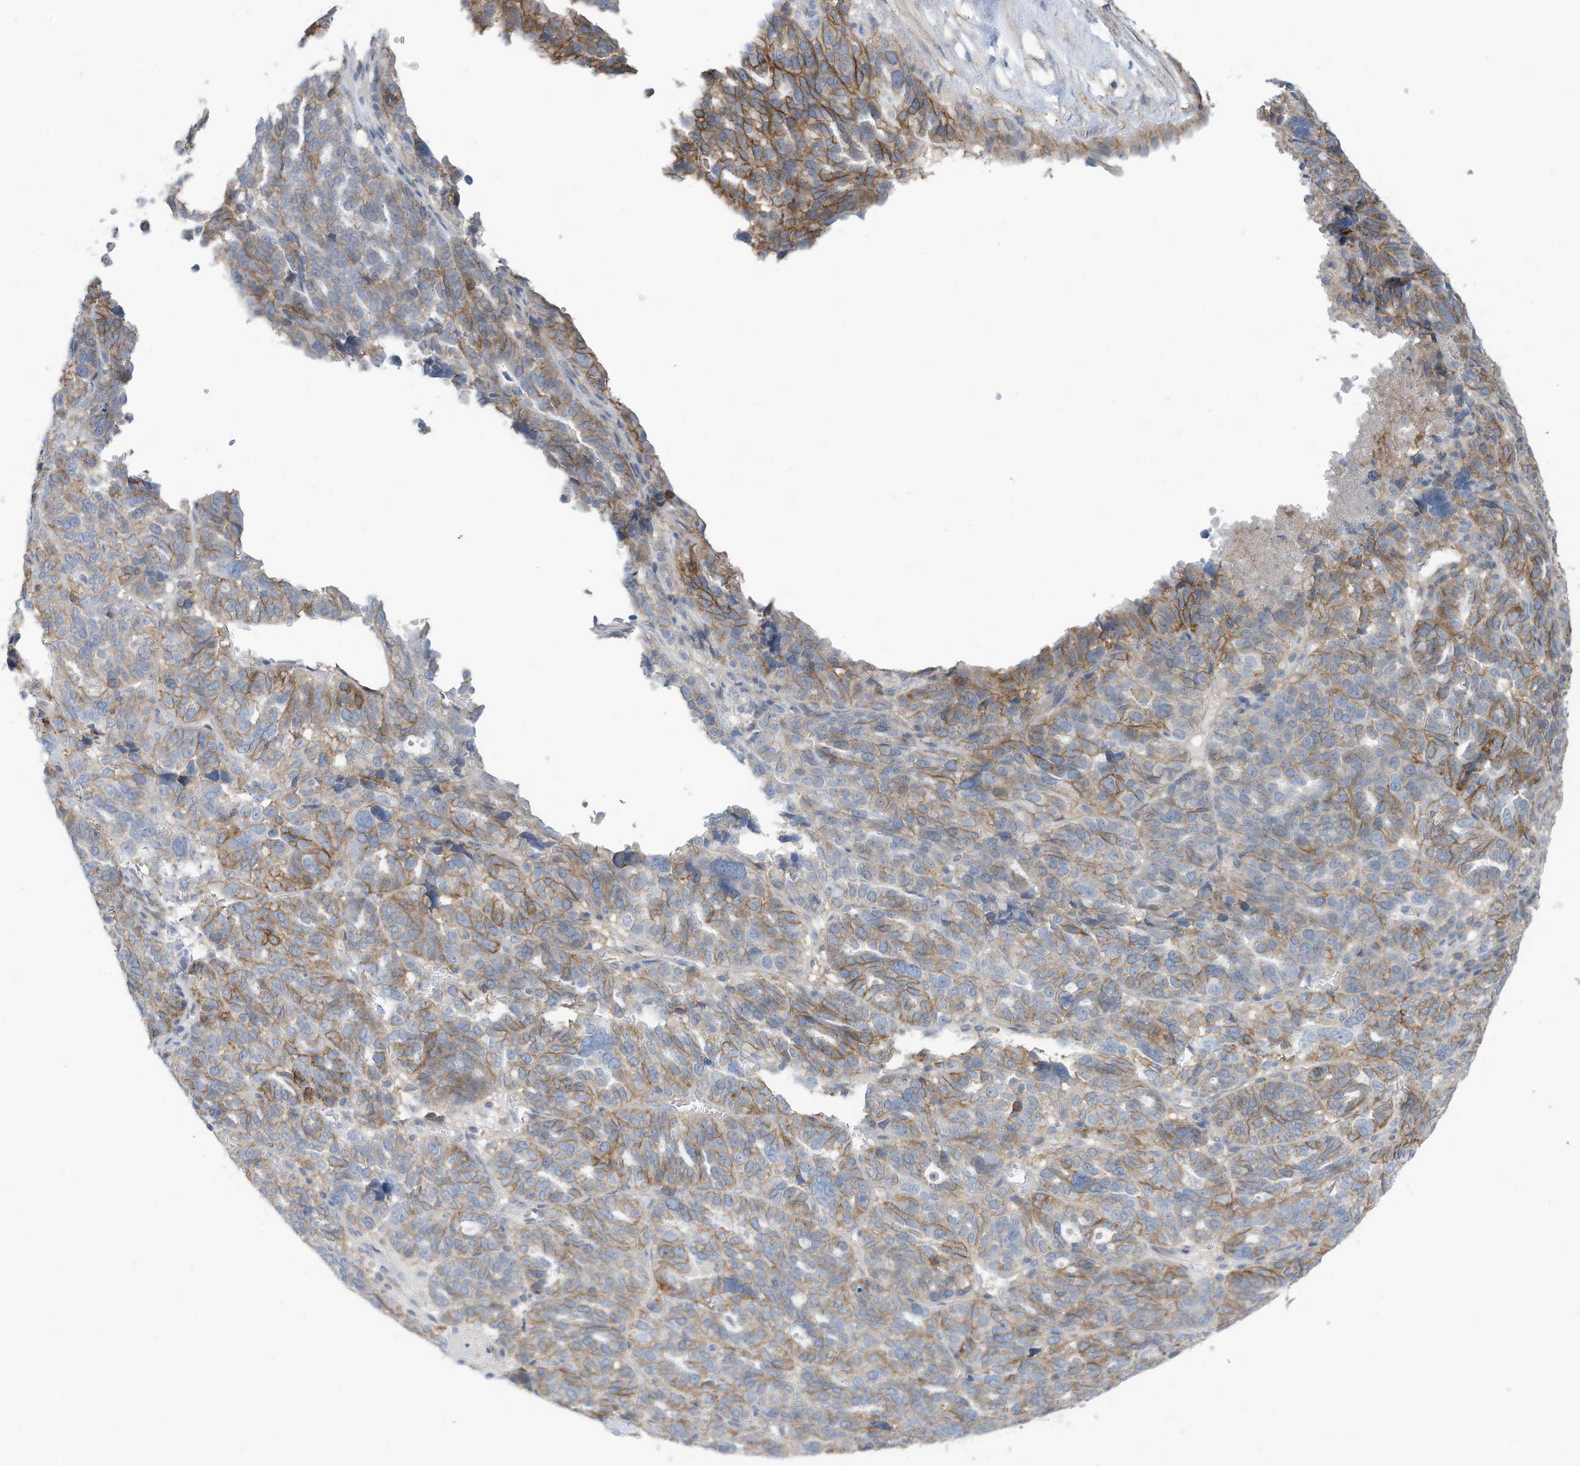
{"staining": {"intensity": "moderate", "quantity": "25%-75%", "location": "cytoplasmic/membranous"}, "tissue": "ovarian cancer", "cell_type": "Tumor cells", "image_type": "cancer", "snomed": [{"axis": "morphology", "description": "Cystadenocarcinoma, serous, NOS"}, {"axis": "topography", "description": "Ovary"}], "caption": "Protein analysis of ovarian cancer tissue demonstrates moderate cytoplasmic/membranous positivity in about 25%-75% of tumor cells. Using DAB (brown) and hematoxylin (blue) stains, captured at high magnification using brightfield microscopy.", "gene": "SLC1A5", "patient": {"sex": "female", "age": 59}}